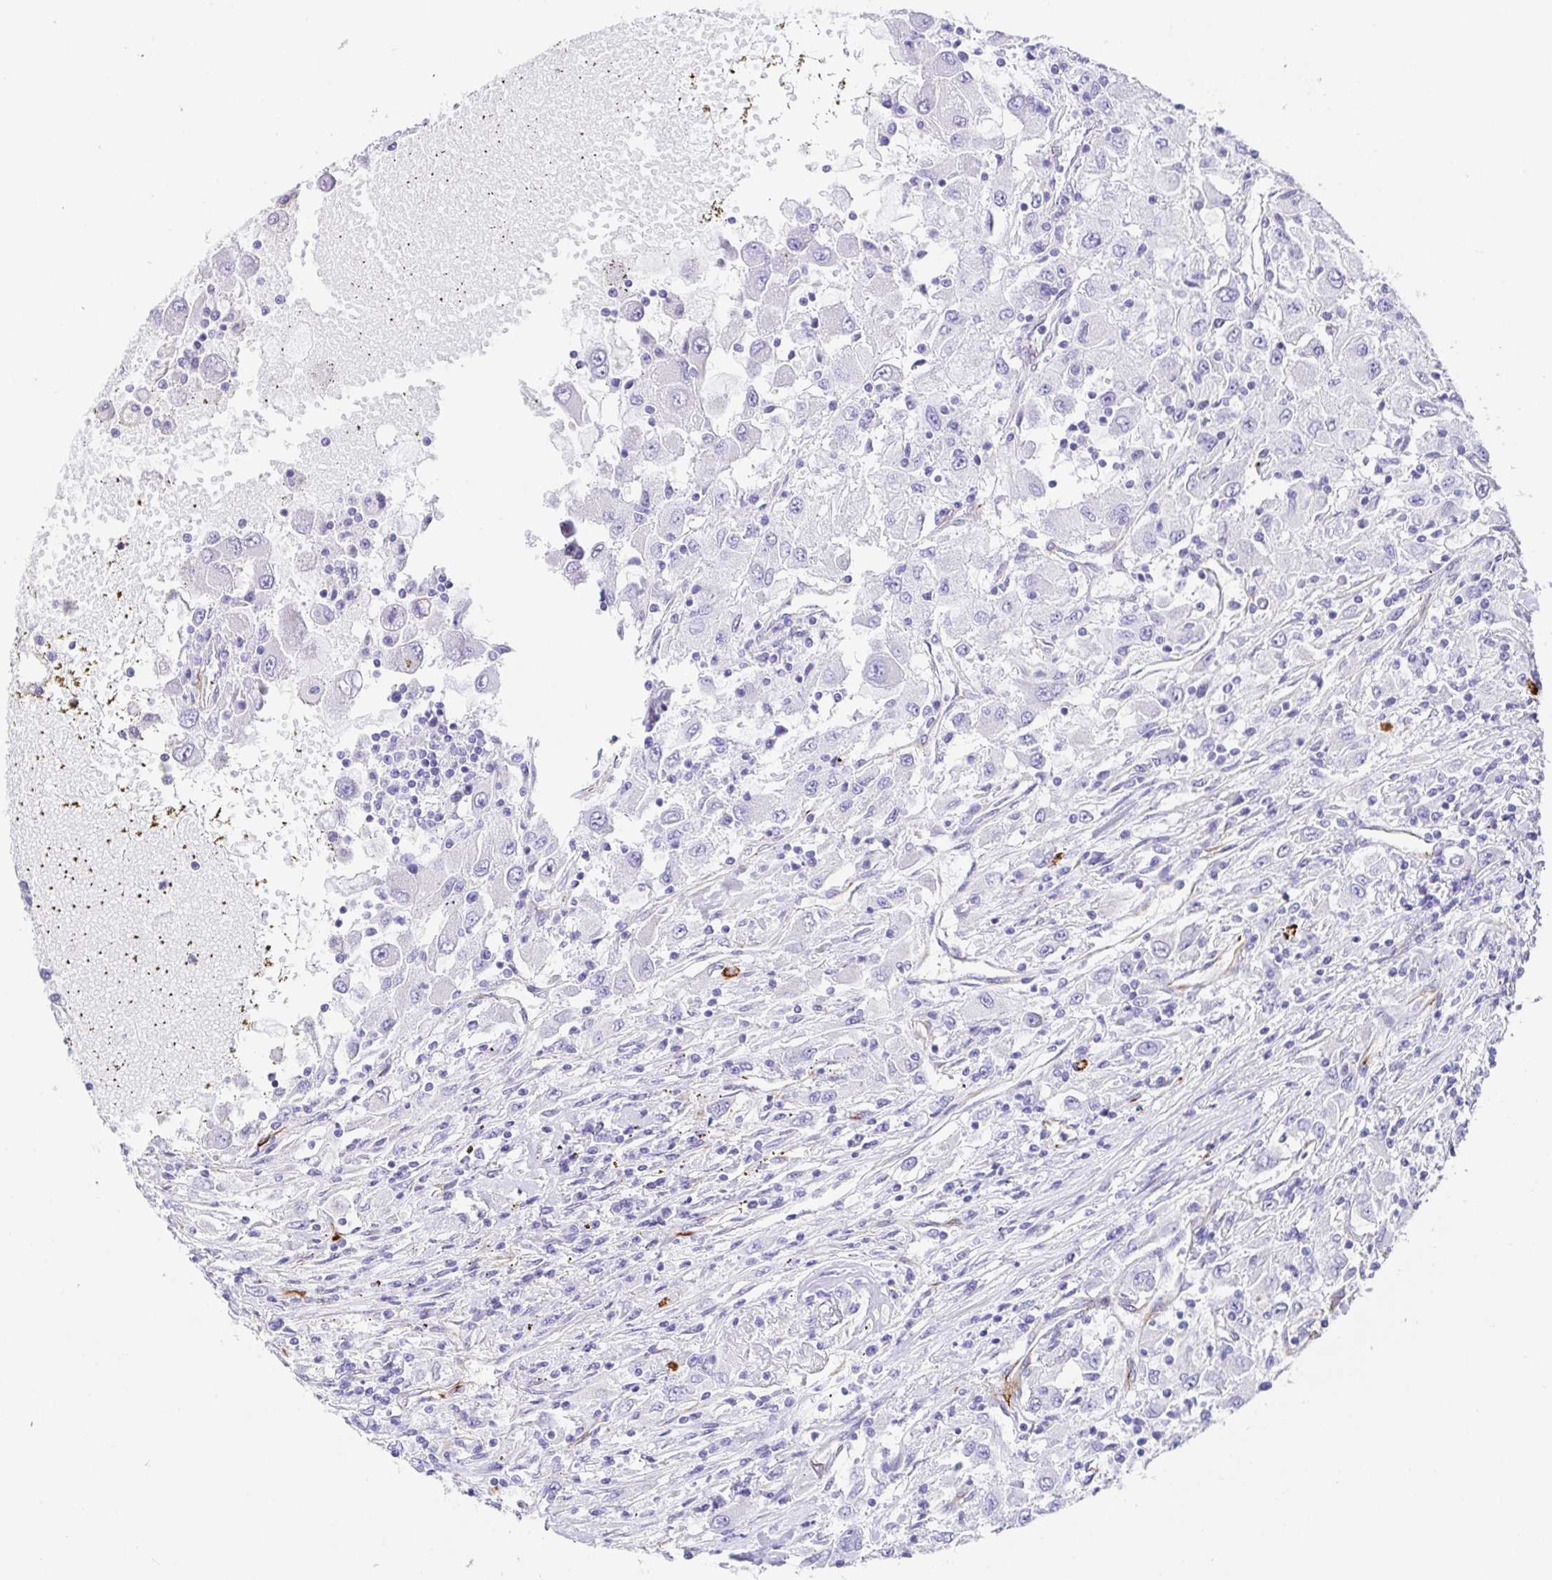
{"staining": {"intensity": "negative", "quantity": "none", "location": "none"}, "tissue": "renal cancer", "cell_type": "Tumor cells", "image_type": "cancer", "snomed": [{"axis": "morphology", "description": "Adenocarcinoma, NOS"}, {"axis": "topography", "description": "Kidney"}], "caption": "Adenocarcinoma (renal) stained for a protein using immunohistochemistry (IHC) demonstrates no positivity tumor cells.", "gene": "DOCK1", "patient": {"sex": "female", "age": 67}}